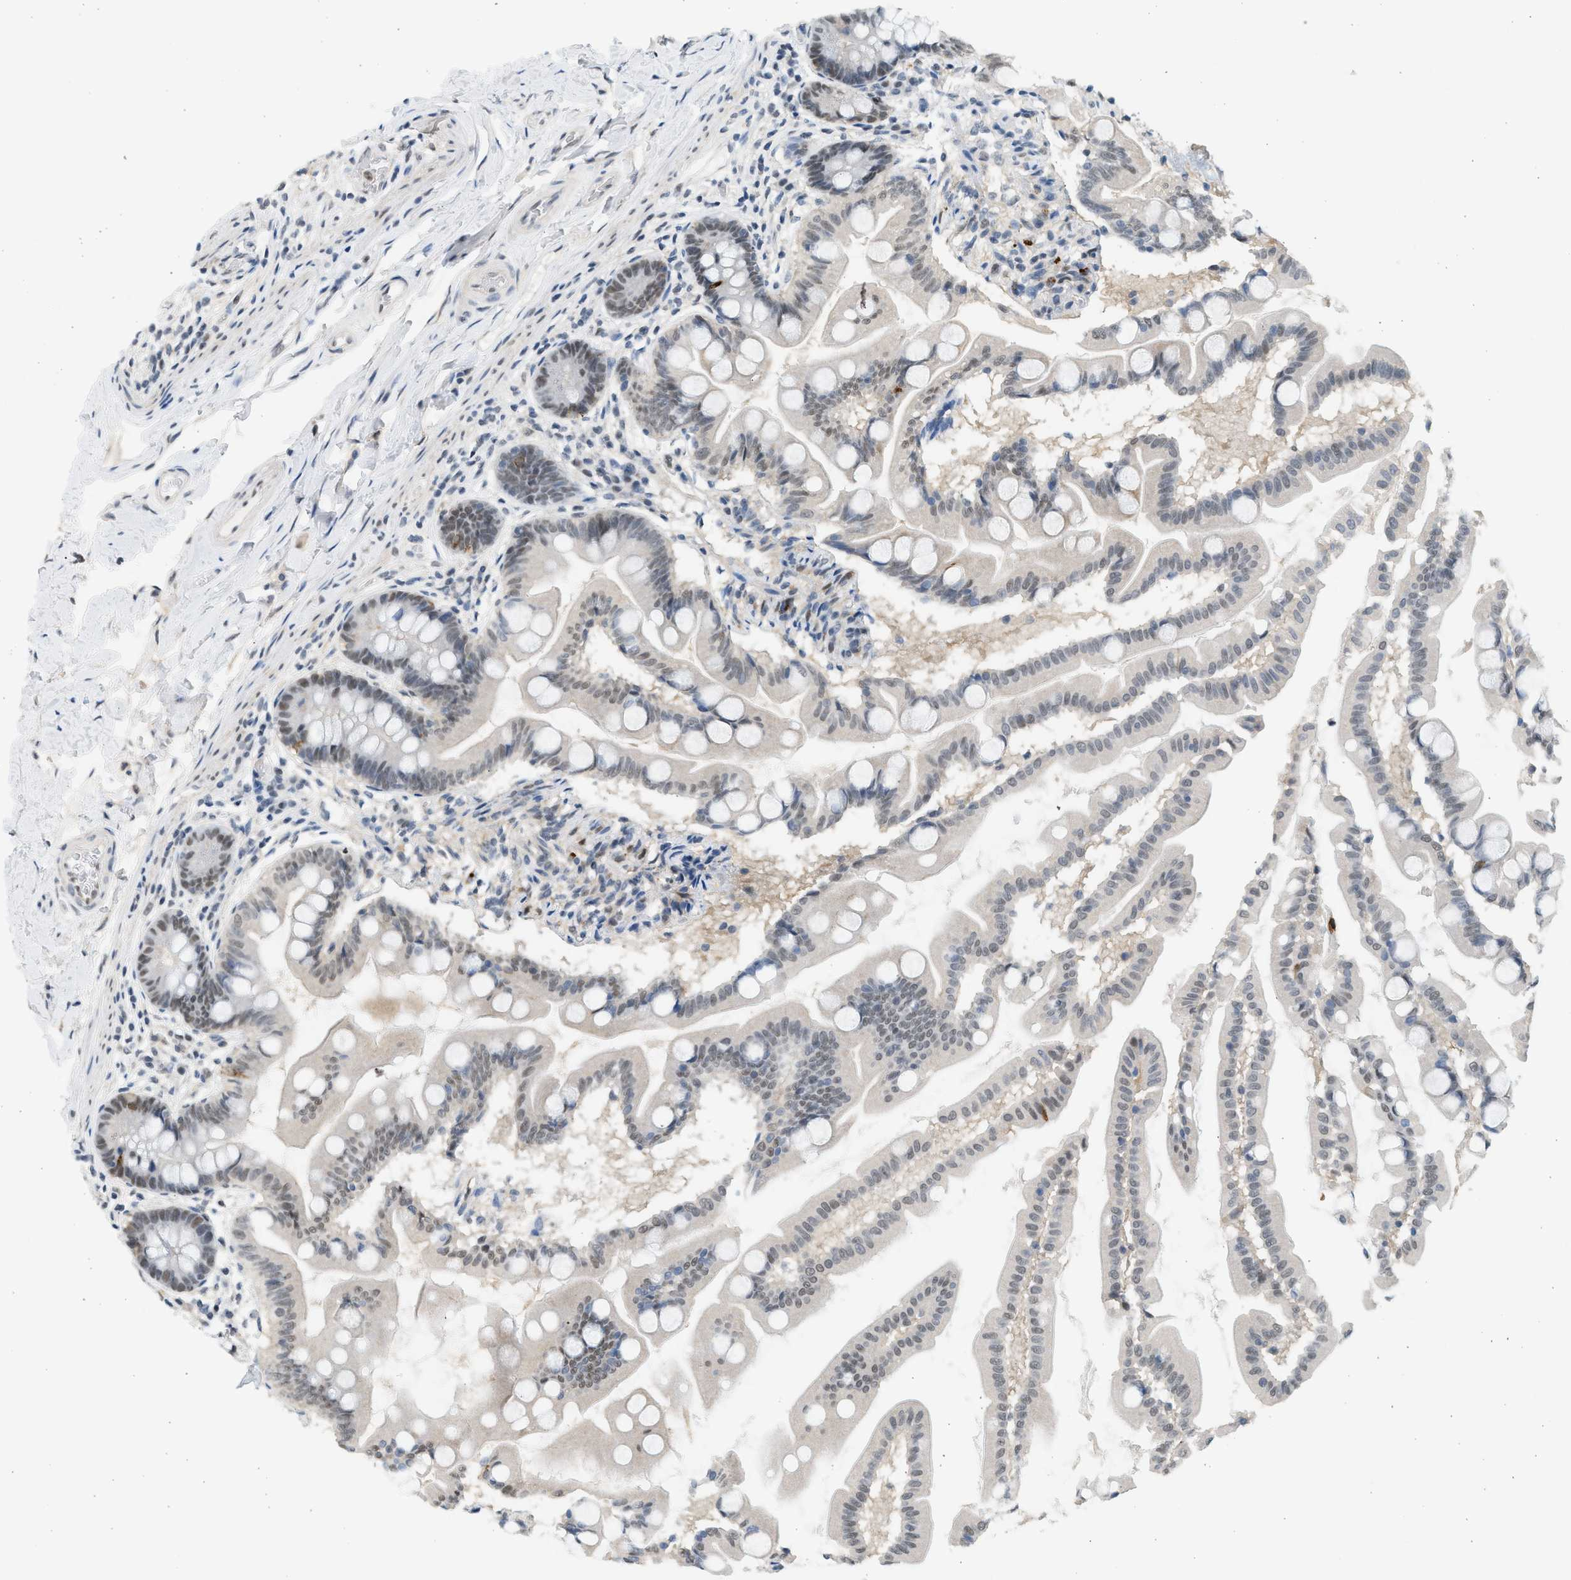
{"staining": {"intensity": "weak", "quantity": "25%-75%", "location": "nuclear"}, "tissue": "small intestine", "cell_type": "Glandular cells", "image_type": "normal", "snomed": [{"axis": "morphology", "description": "Normal tissue, NOS"}, {"axis": "topography", "description": "Small intestine"}], "caption": "Protein expression analysis of unremarkable human small intestine reveals weak nuclear positivity in about 25%-75% of glandular cells.", "gene": "HIPK1", "patient": {"sex": "female", "age": 56}}